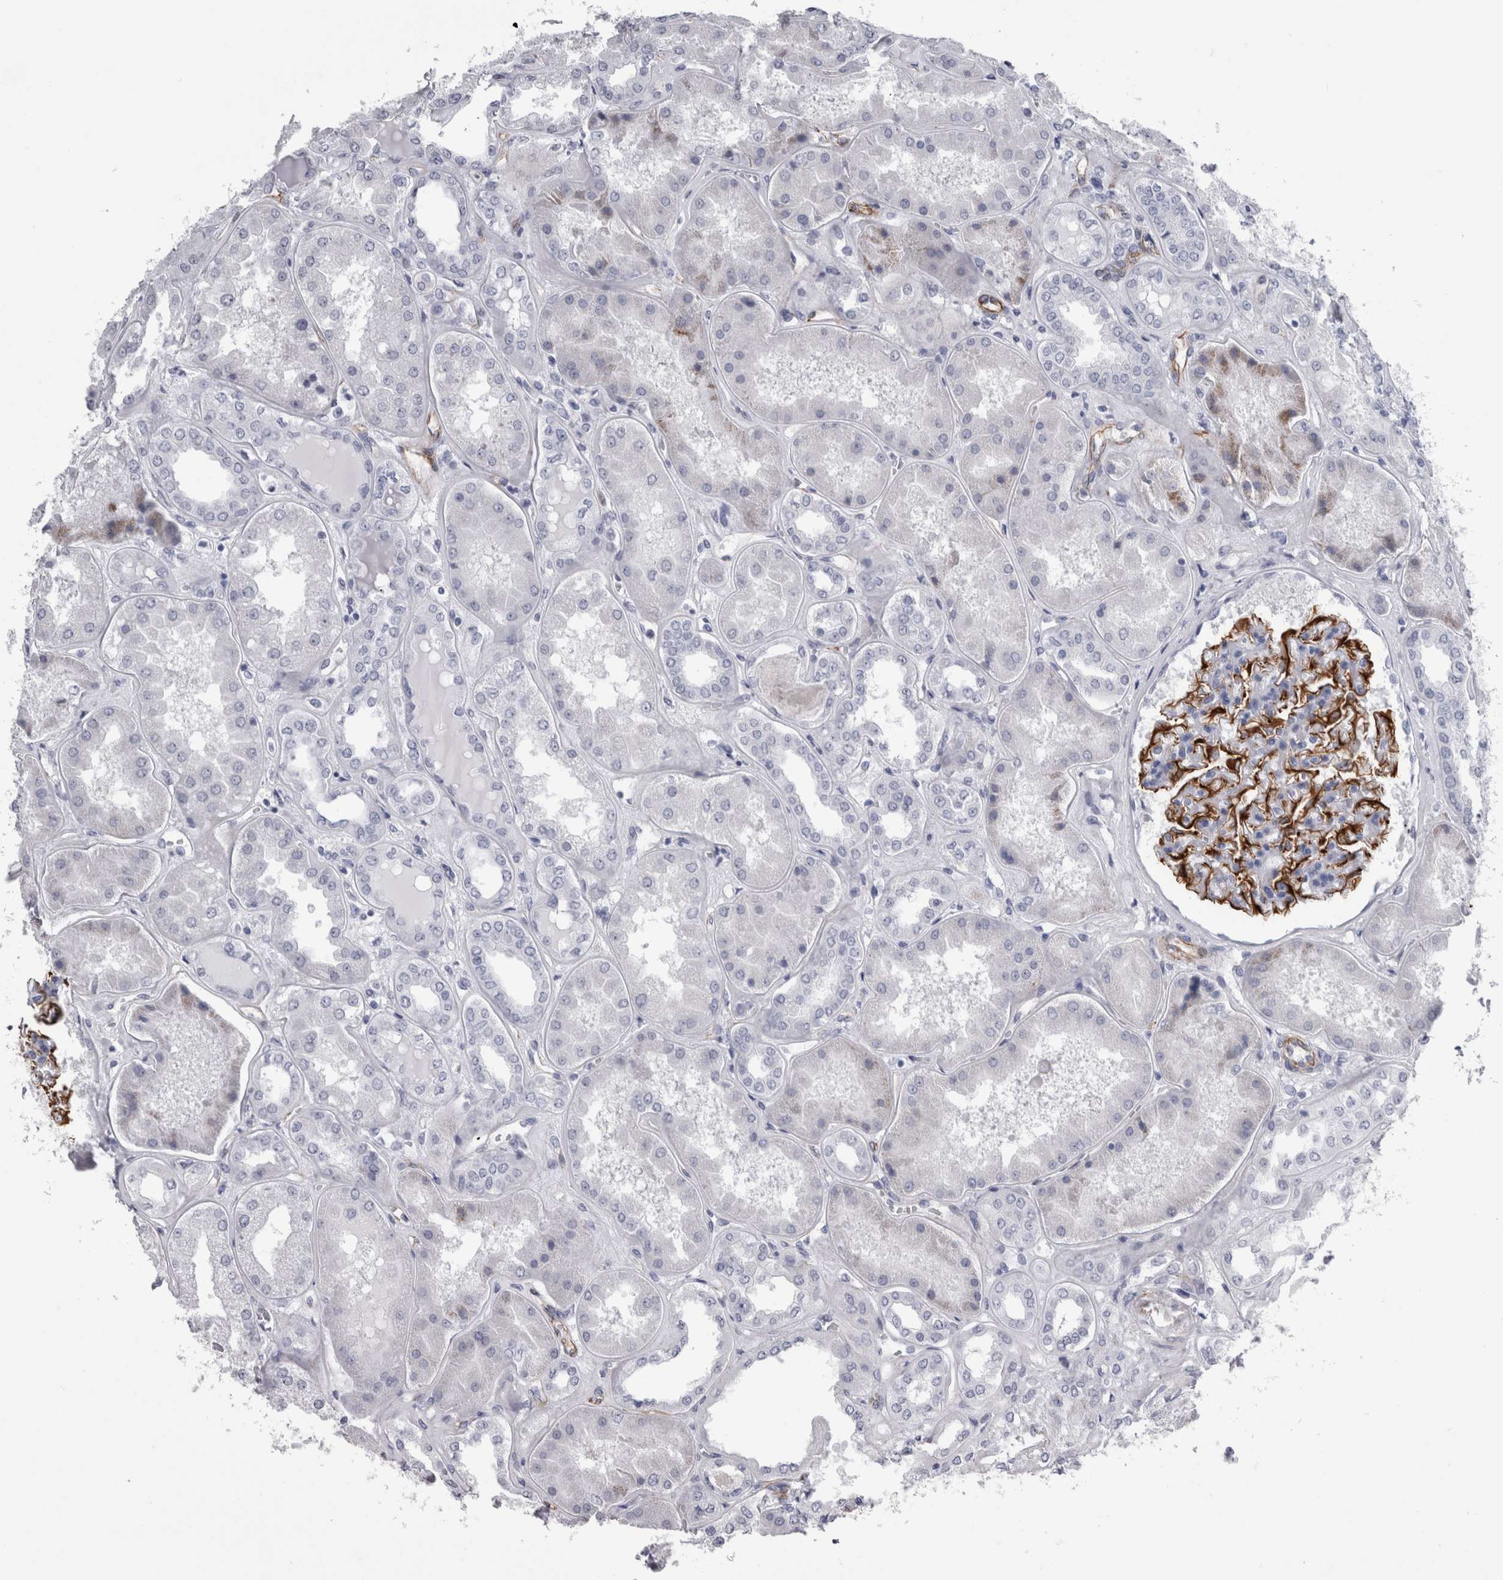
{"staining": {"intensity": "strong", "quantity": "25%-75%", "location": "cytoplasmic/membranous"}, "tissue": "kidney", "cell_type": "Cells in glomeruli", "image_type": "normal", "snomed": [{"axis": "morphology", "description": "Normal tissue, NOS"}, {"axis": "topography", "description": "Kidney"}], "caption": "Immunohistochemistry micrograph of normal kidney: human kidney stained using IHC shows high levels of strong protein expression localized specifically in the cytoplasmic/membranous of cells in glomeruli, appearing as a cytoplasmic/membranous brown color.", "gene": "VWDE", "patient": {"sex": "female", "age": 56}}